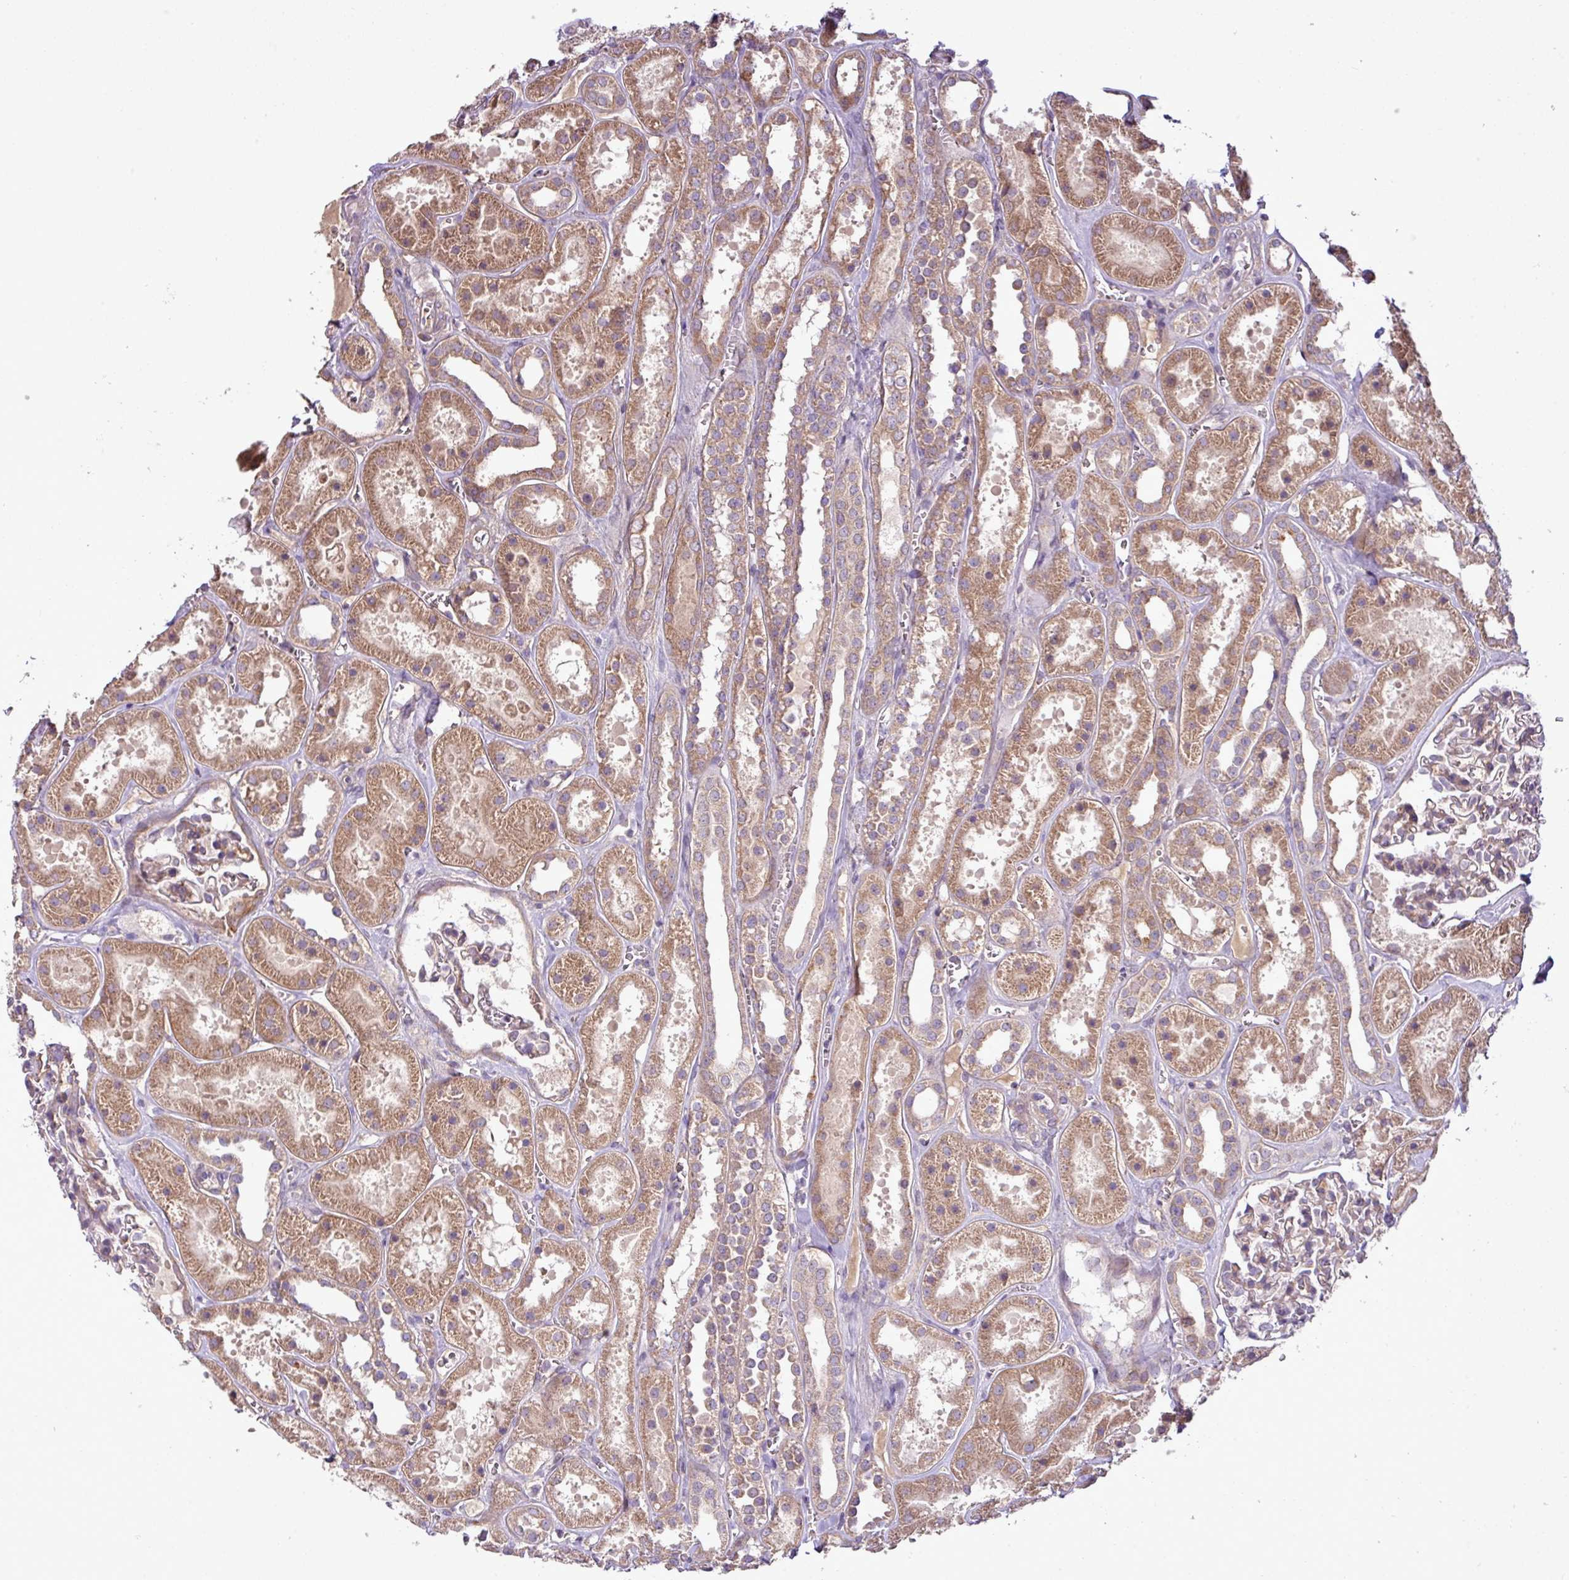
{"staining": {"intensity": "moderate", "quantity": "<25%", "location": "cytoplasmic/membranous"}, "tissue": "kidney", "cell_type": "Cells in glomeruli", "image_type": "normal", "snomed": [{"axis": "morphology", "description": "Normal tissue, NOS"}, {"axis": "topography", "description": "Kidney"}], "caption": "Protein expression analysis of unremarkable kidney displays moderate cytoplasmic/membranous expression in approximately <25% of cells in glomeruli.", "gene": "XIAP", "patient": {"sex": "female", "age": 41}}